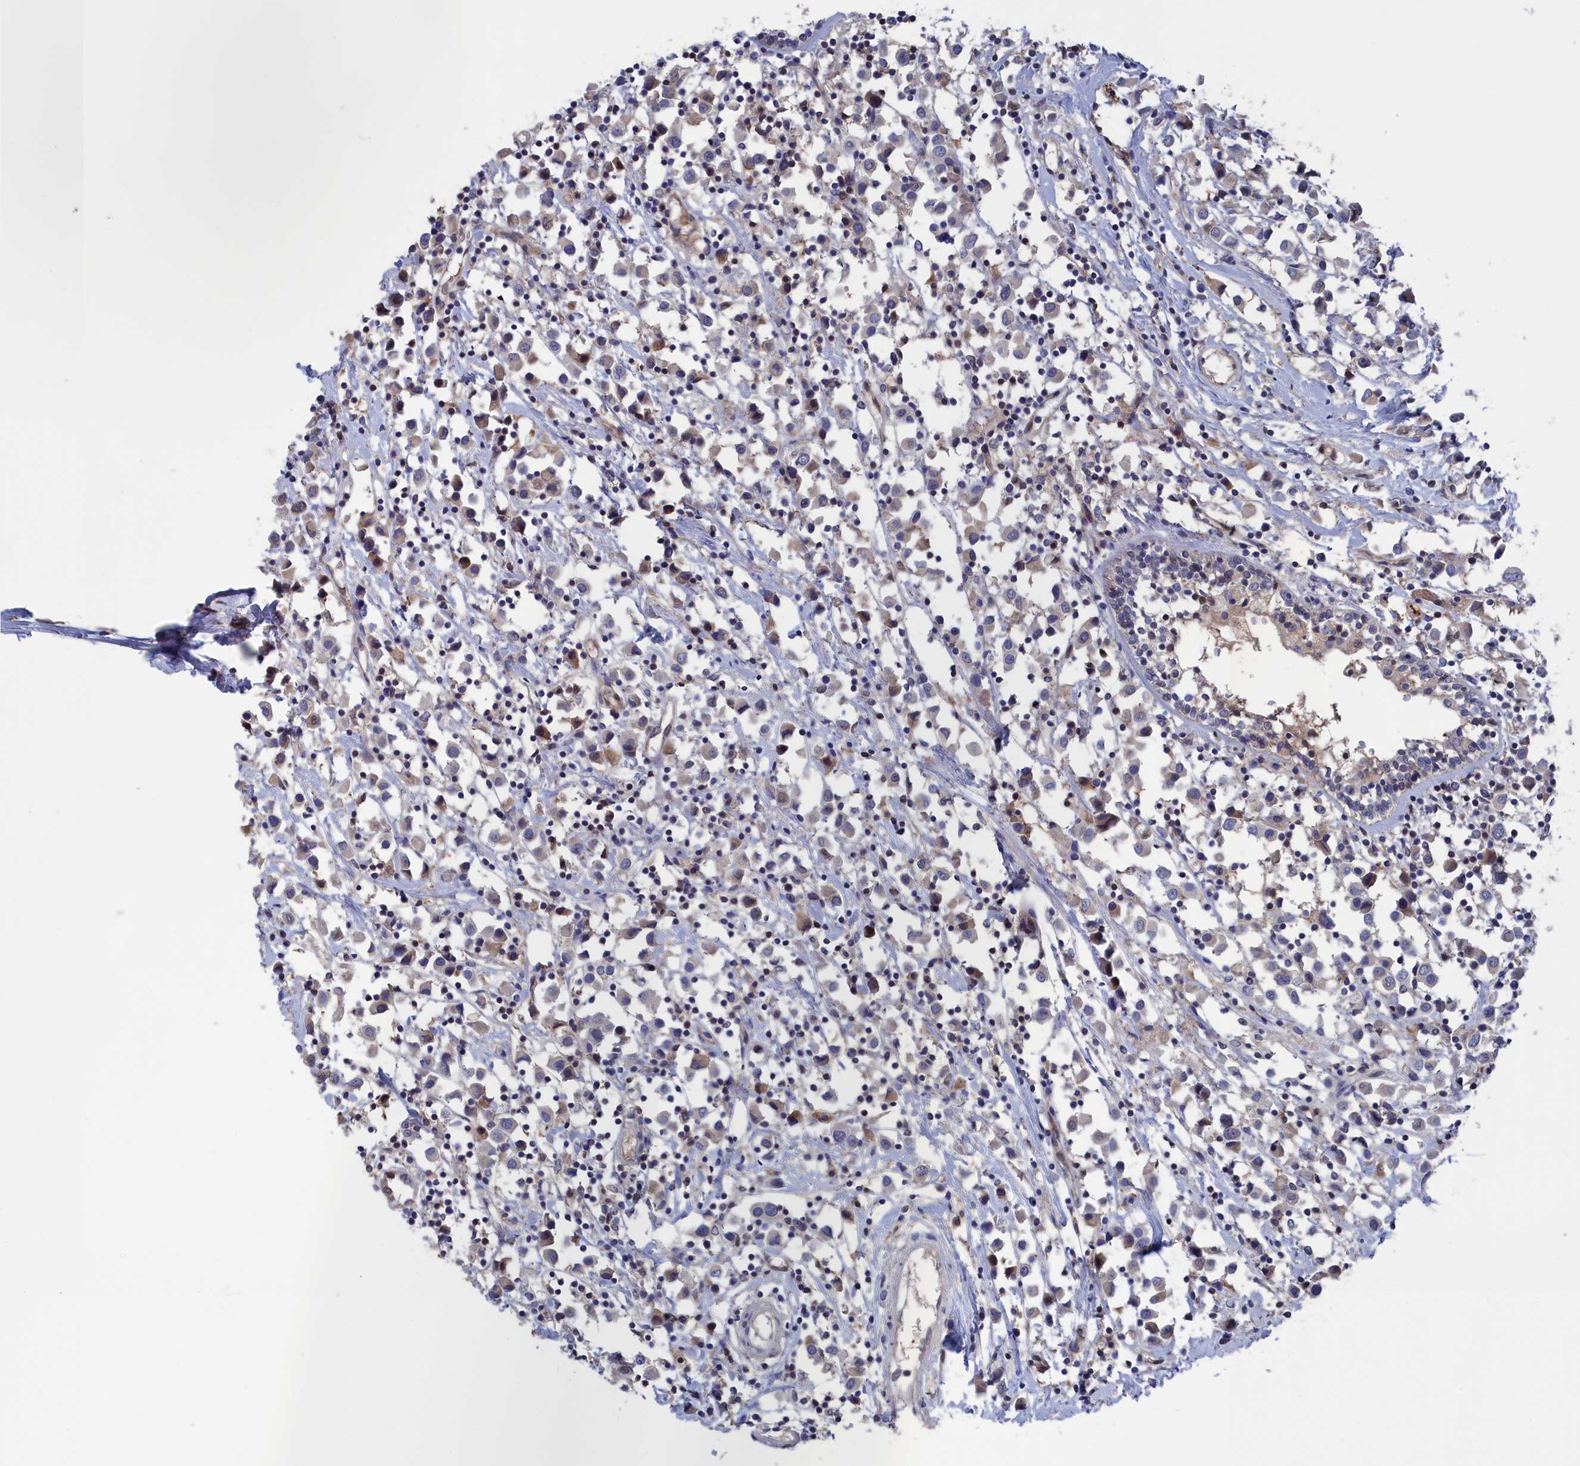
{"staining": {"intensity": "weak", "quantity": "<25%", "location": "cytoplasmic/membranous"}, "tissue": "breast cancer", "cell_type": "Tumor cells", "image_type": "cancer", "snomed": [{"axis": "morphology", "description": "Duct carcinoma"}, {"axis": "topography", "description": "Breast"}], "caption": "Immunohistochemical staining of intraductal carcinoma (breast) shows no significant expression in tumor cells. The staining is performed using DAB brown chromogen with nuclei counter-stained in using hematoxylin.", "gene": "NUTF2", "patient": {"sex": "female", "age": 61}}